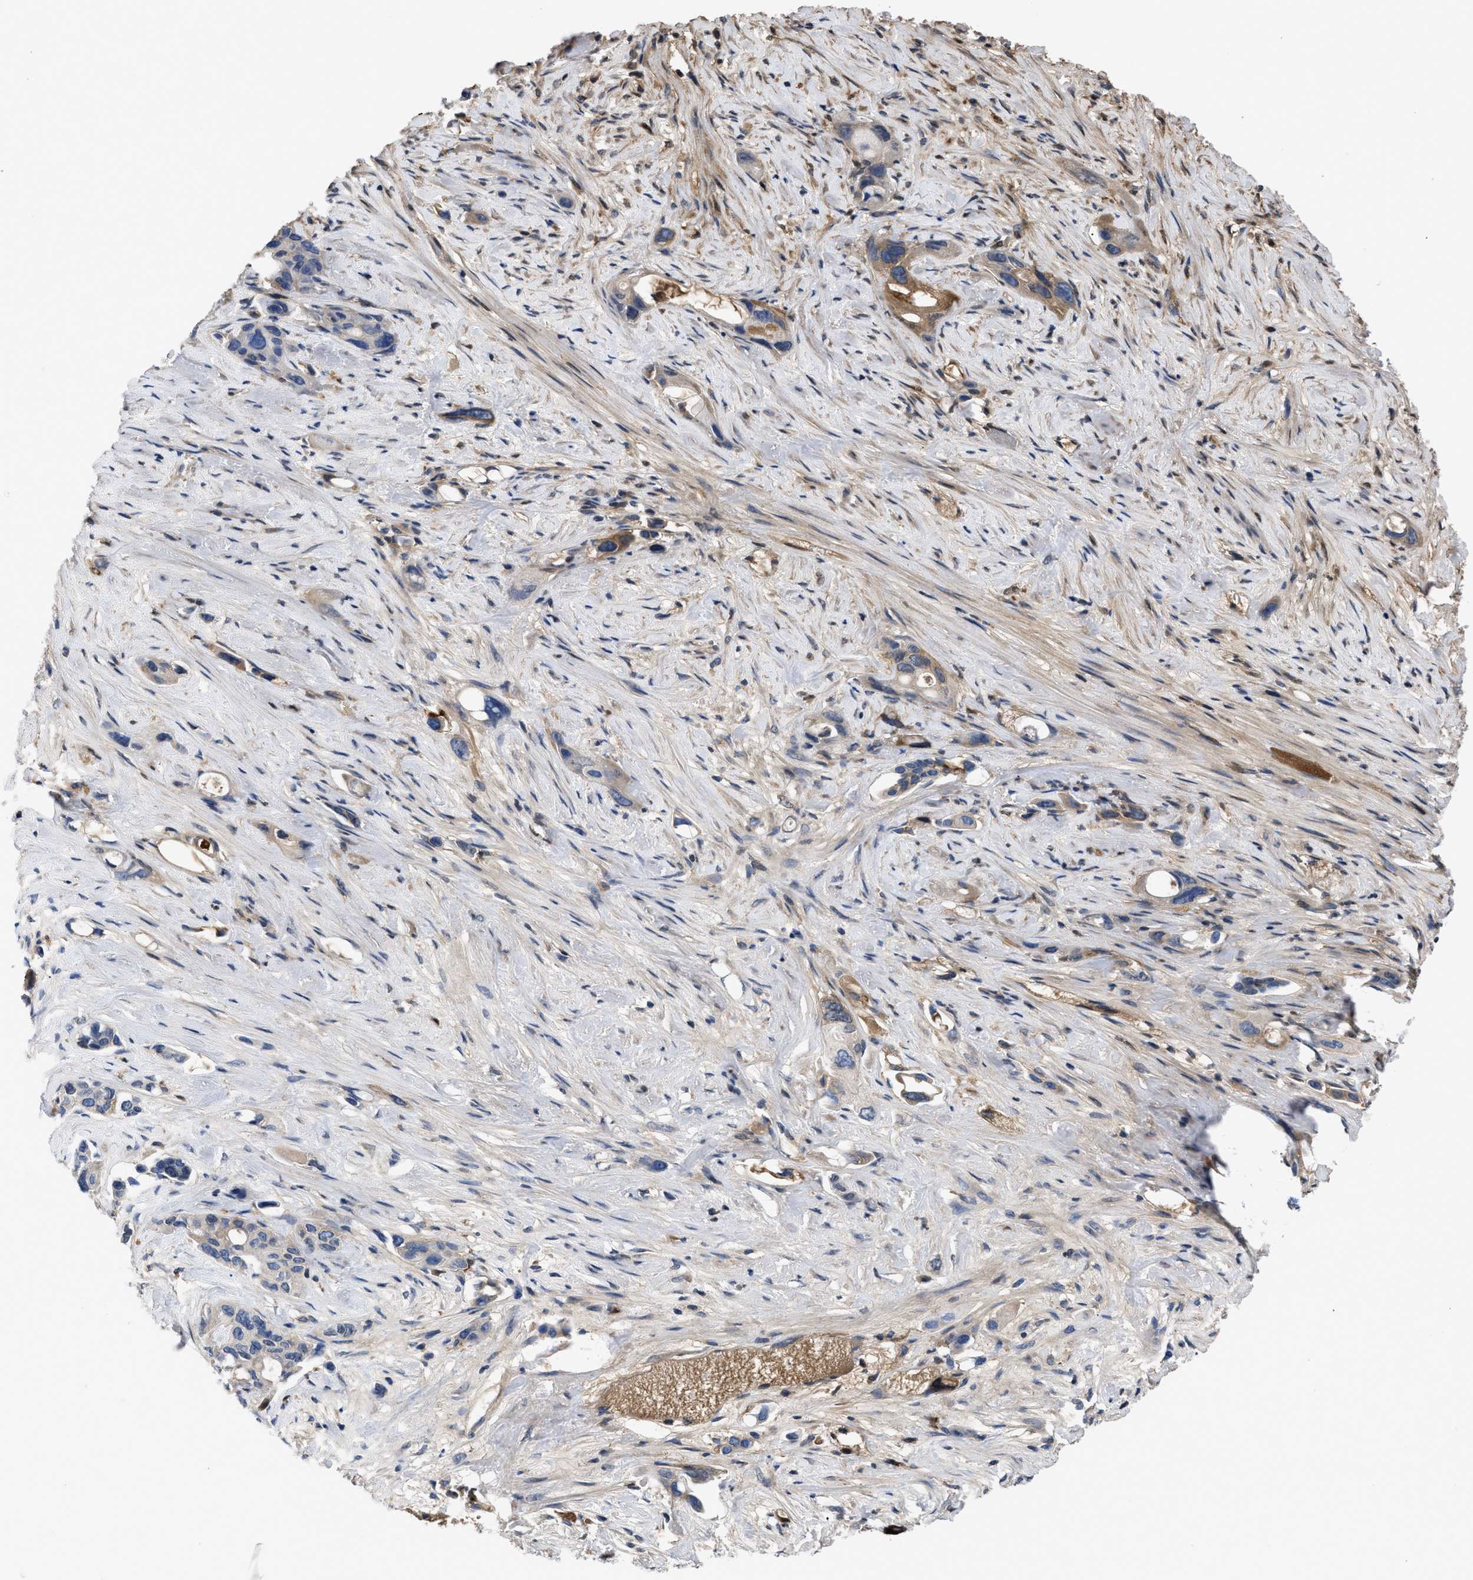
{"staining": {"intensity": "moderate", "quantity": "25%-75%", "location": "cytoplasmic/membranous"}, "tissue": "pancreatic cancer", "cell_type": "Tumor cells", "image_type": "cancer", "snomed": [{"axis": "morphology", "description": "Adenocarcinoma, NOS"}, {"axis": "topography", "description": "Pancreas"}], "caption": "Immunohistochemistry (IHC) staining of pancreatic cancer (adenocarcinoma), which shows medium levels of moderate cytoplasmic/membranous positivity in about 25%-75% of tumor cells indicating moderate cytoplasmic/membranous protein staining. The staining was performed using DAB (brown) for protein detection and nuclei were counterstained in hematoxylin (blue).", "gene": "SERPINA6", "patient": {"sex": "male", "age": 53}}